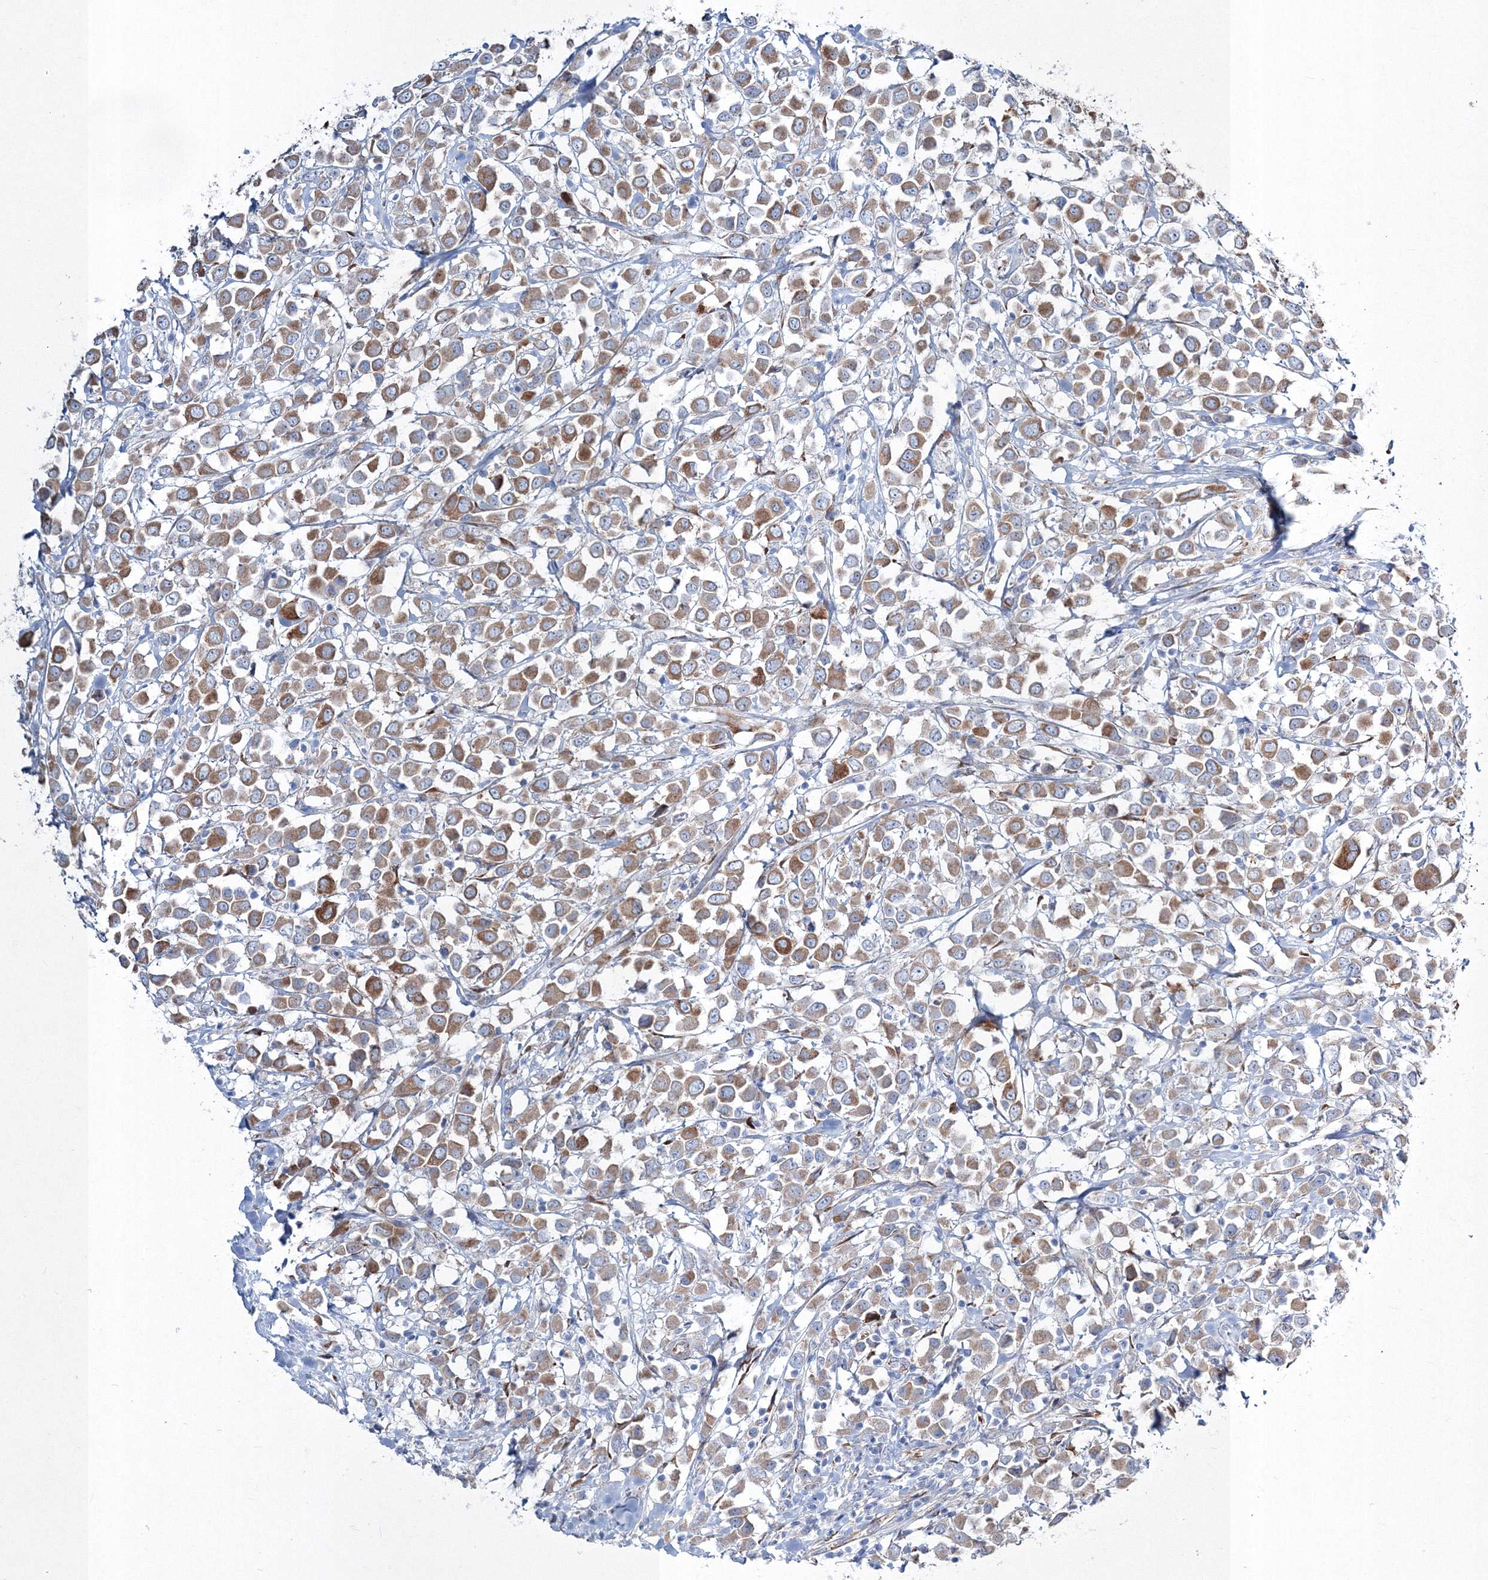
{"staining": {"intensity": "moderate", "quantity": ">75%", "location": "cytoplasmic/membranous"}, "tissue": "breast cancer", "cell_type": "Tumor cells", "image_type": "cancer", "snomed": [{"axis": "morphology", "description": "Duct carcinoma"}, {"axis": "topography", "description": "Breast"}], "caption": "Immunohistochemical staining of breast cancer displays medium levels of moderate cytoplasmic/membranous positivity in about >75% of tumor cells.", "gene": "RCN1", "patient": {"sex": "female", "age": 61}}